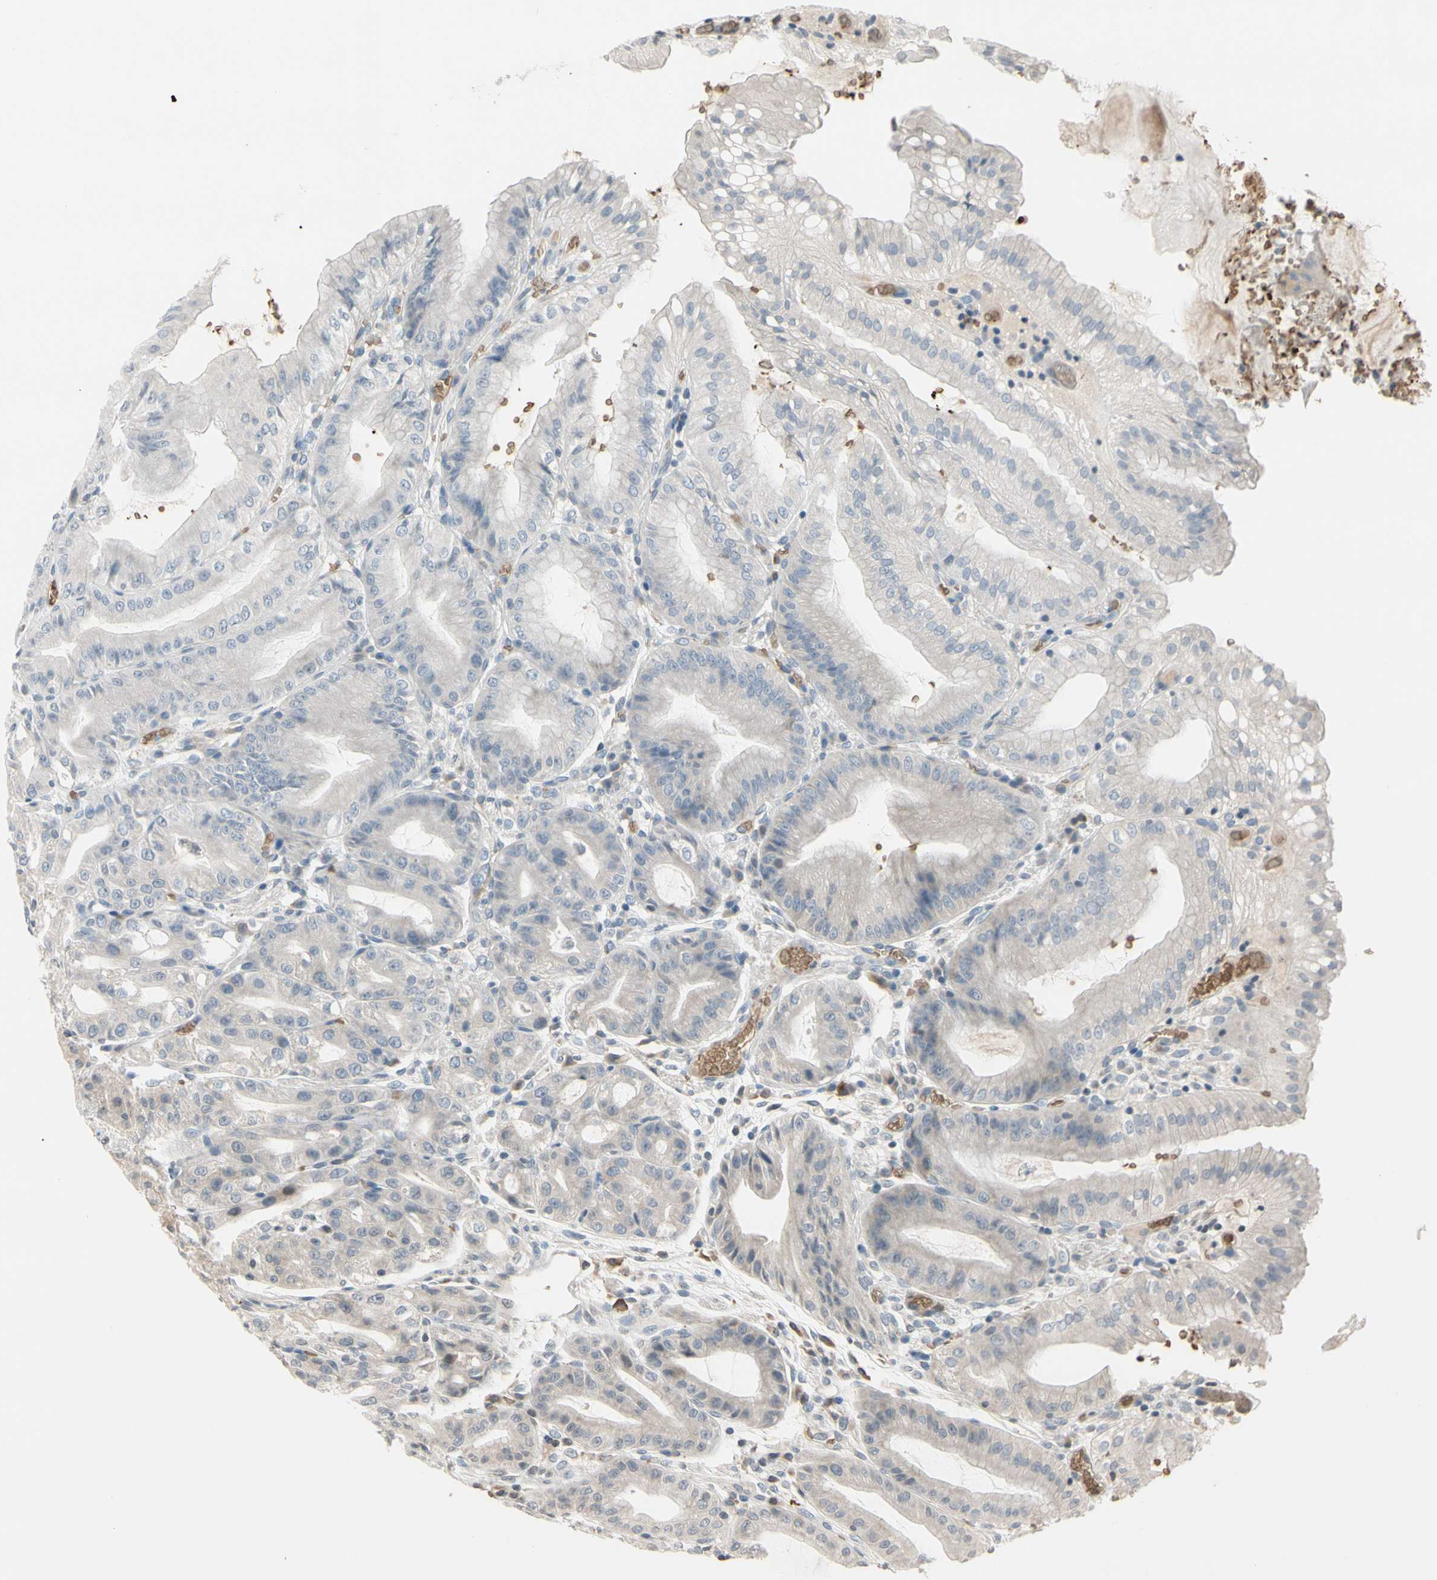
{"staining": {"intensity": "weak", "quantity": "25%-75%", "location": "cytoplasmic/membranous"}, "tissue": "stomach", "cell_type": "Glandular cells", "image_type": "normal", "snomed": [{"axis": "morphology", "description": "Normal tissue, NOS"}, {"axis": "topography", "description": "Stomach, lower"}], "caption": "IHC (DAB) staining of benign human stomach demonstrates weak cytoplasmic/membranous protein positivity in about 25%-75% of glandular cells.", "gene": "GYPC", "patient": {"sex": "male", "age": 71}}